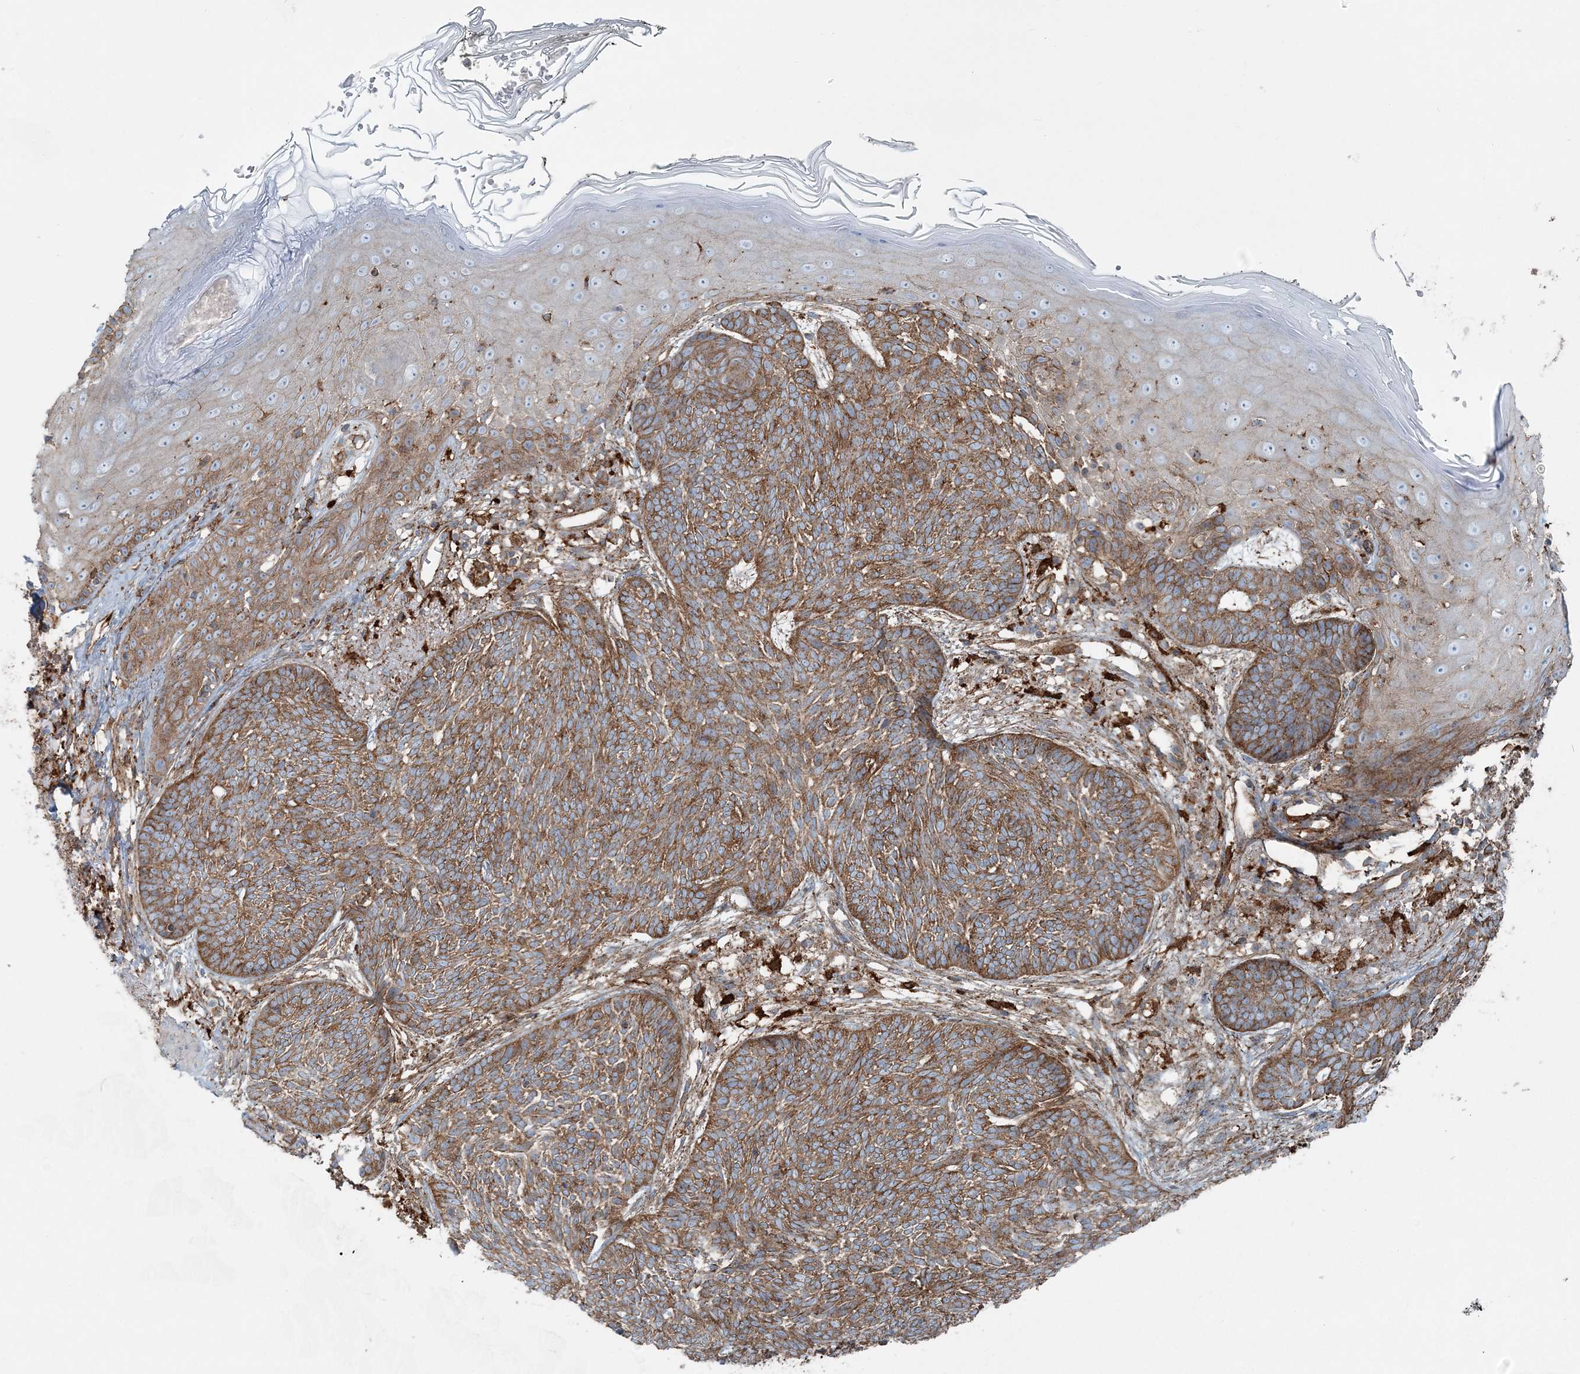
{"staining": {"intensity": "strong", "quantity": ">75%", "location": "cytoplasmic/membranous"}, "tissue": "skin cancer", "cell_type": "Tumor cells", "image_type": "cancer", "snomed": [{"axis": "morphology", "description": "Normal tissue, NOS"}, {"axis": "morphology", "description": "Basal cell carcinoma"}, {"axis": "topography", "description": "Skin"}], "caption": "The histopathology image shows staining of skin basal cell carcinoma, revealing strong cytoplasmic/membranous protein expression (brown color) within tumor cells.", "gene": "SNX2", "patient": {"sex": "male", "age": 64}}